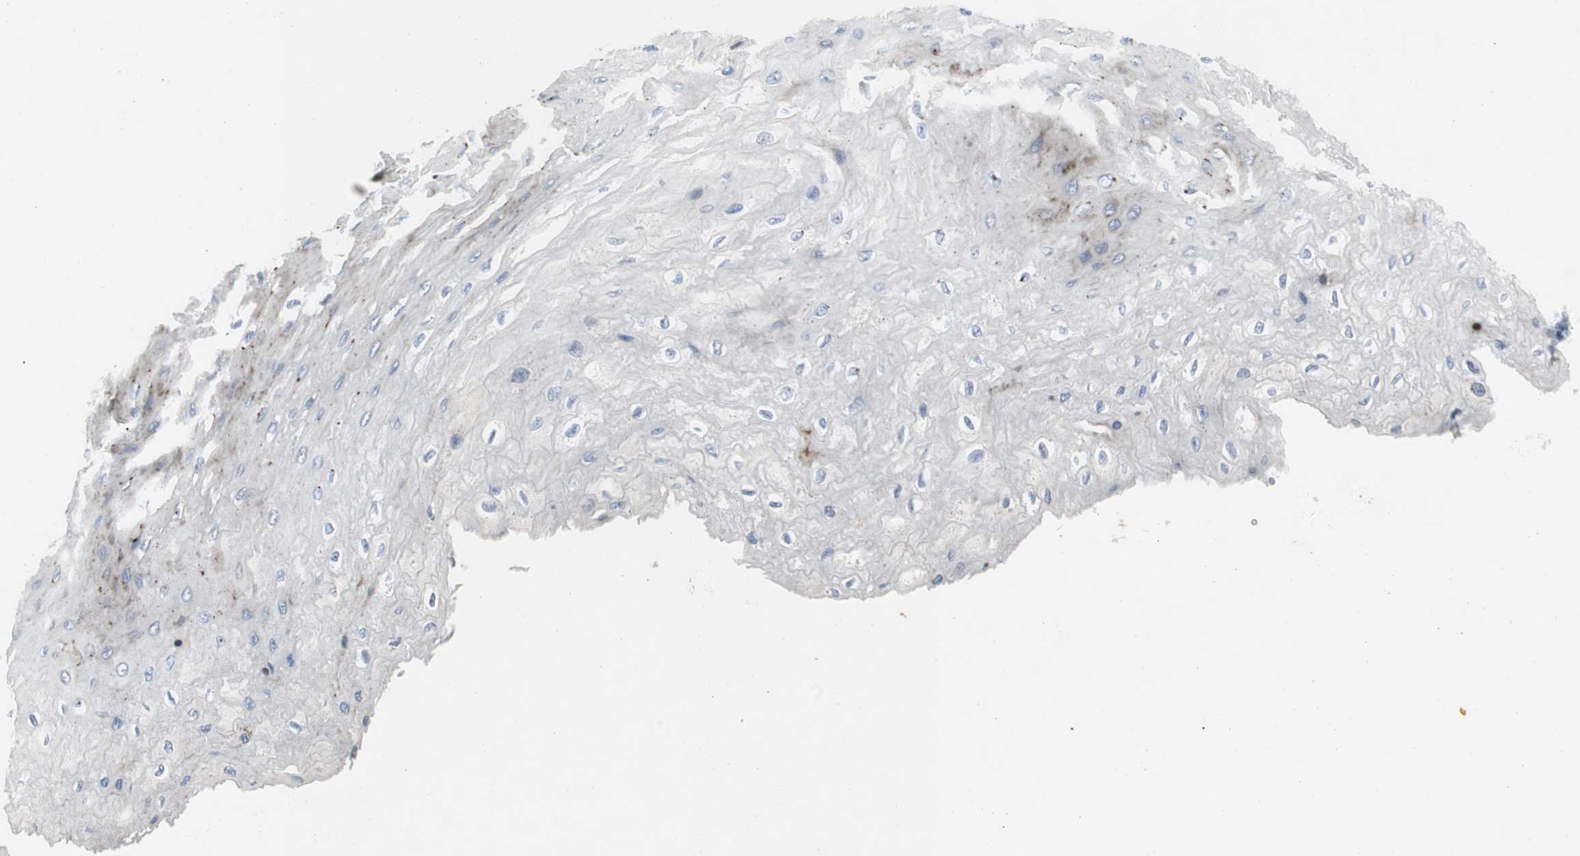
{"staining": {"intensity": "strong", "quantity": "<25%", "location": "cytoplasmic/membranous"}, "tissue": "esophagus", "cell_type": "Squamous epithelial cells", "image_type": "normal", "snomed": [{"axis": "morphology", "description": "Normal tissue, NOS"}, {"axis": "topography", "description": "Esophagus"}], "caption": "A brown stain shows strong cytoplasmic/membranous staining of a protein in squamous epithelial cells of unremarkable esophagus.", "gene": "BBC3", "patient": {"sex": "female", "age": 72}}